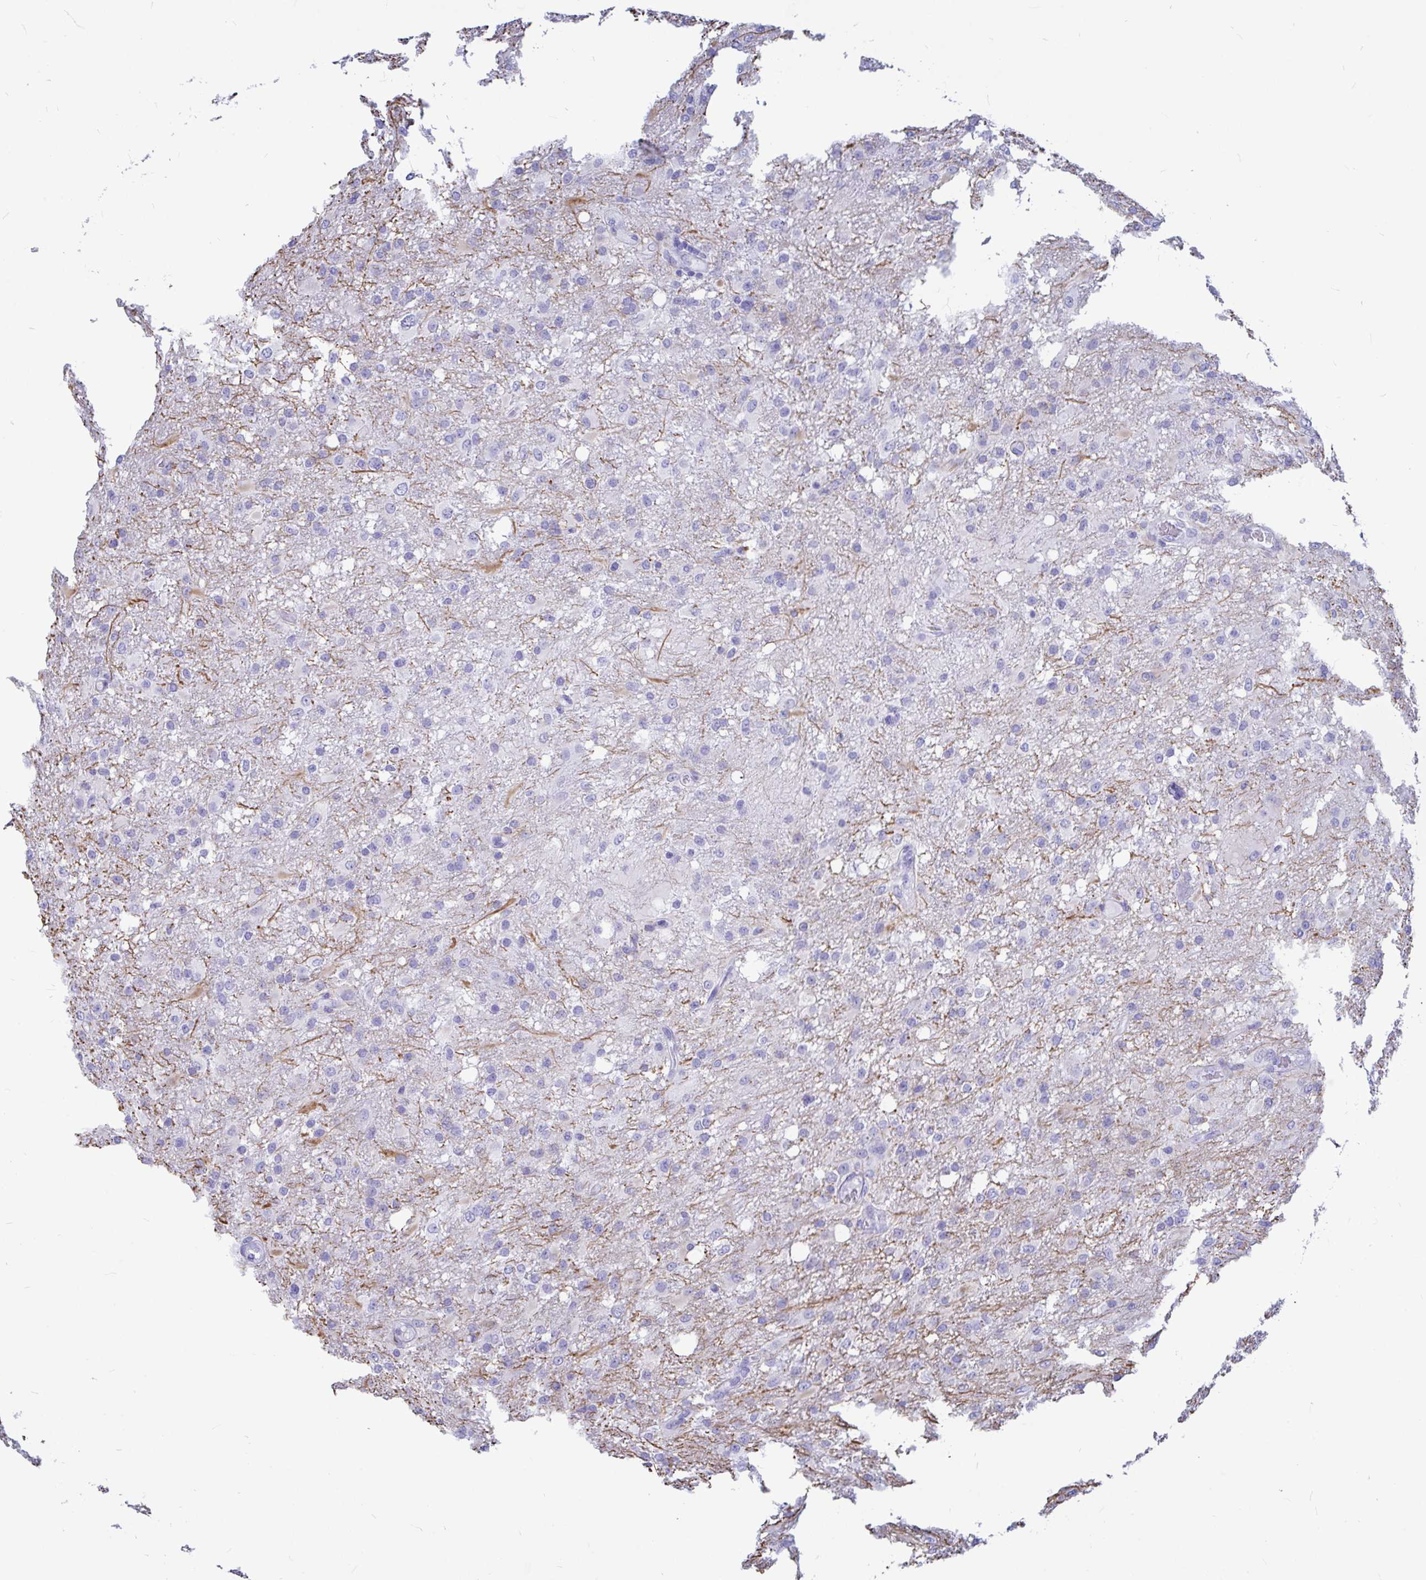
{"staining": {"intensity": "negative", "quantity": "none", "location": "none"}, "tissue": "glioma", "cell_type": "Tumor cells", "image_type": "cancer", "snomed": [{"axis": "morphology", "description": "Glioma, malignant, High grade"}, {"axis": "topography", "description": "Brain"}], "caption": "An immunohistochemistry (IHC) micrograph of malignant glioma (high-grade) is shown. There is no staining in tumor cells of malignant glioma (high-grade).", "gene": "OR5J2", "patient": {"sex": "male", "age": 53}}